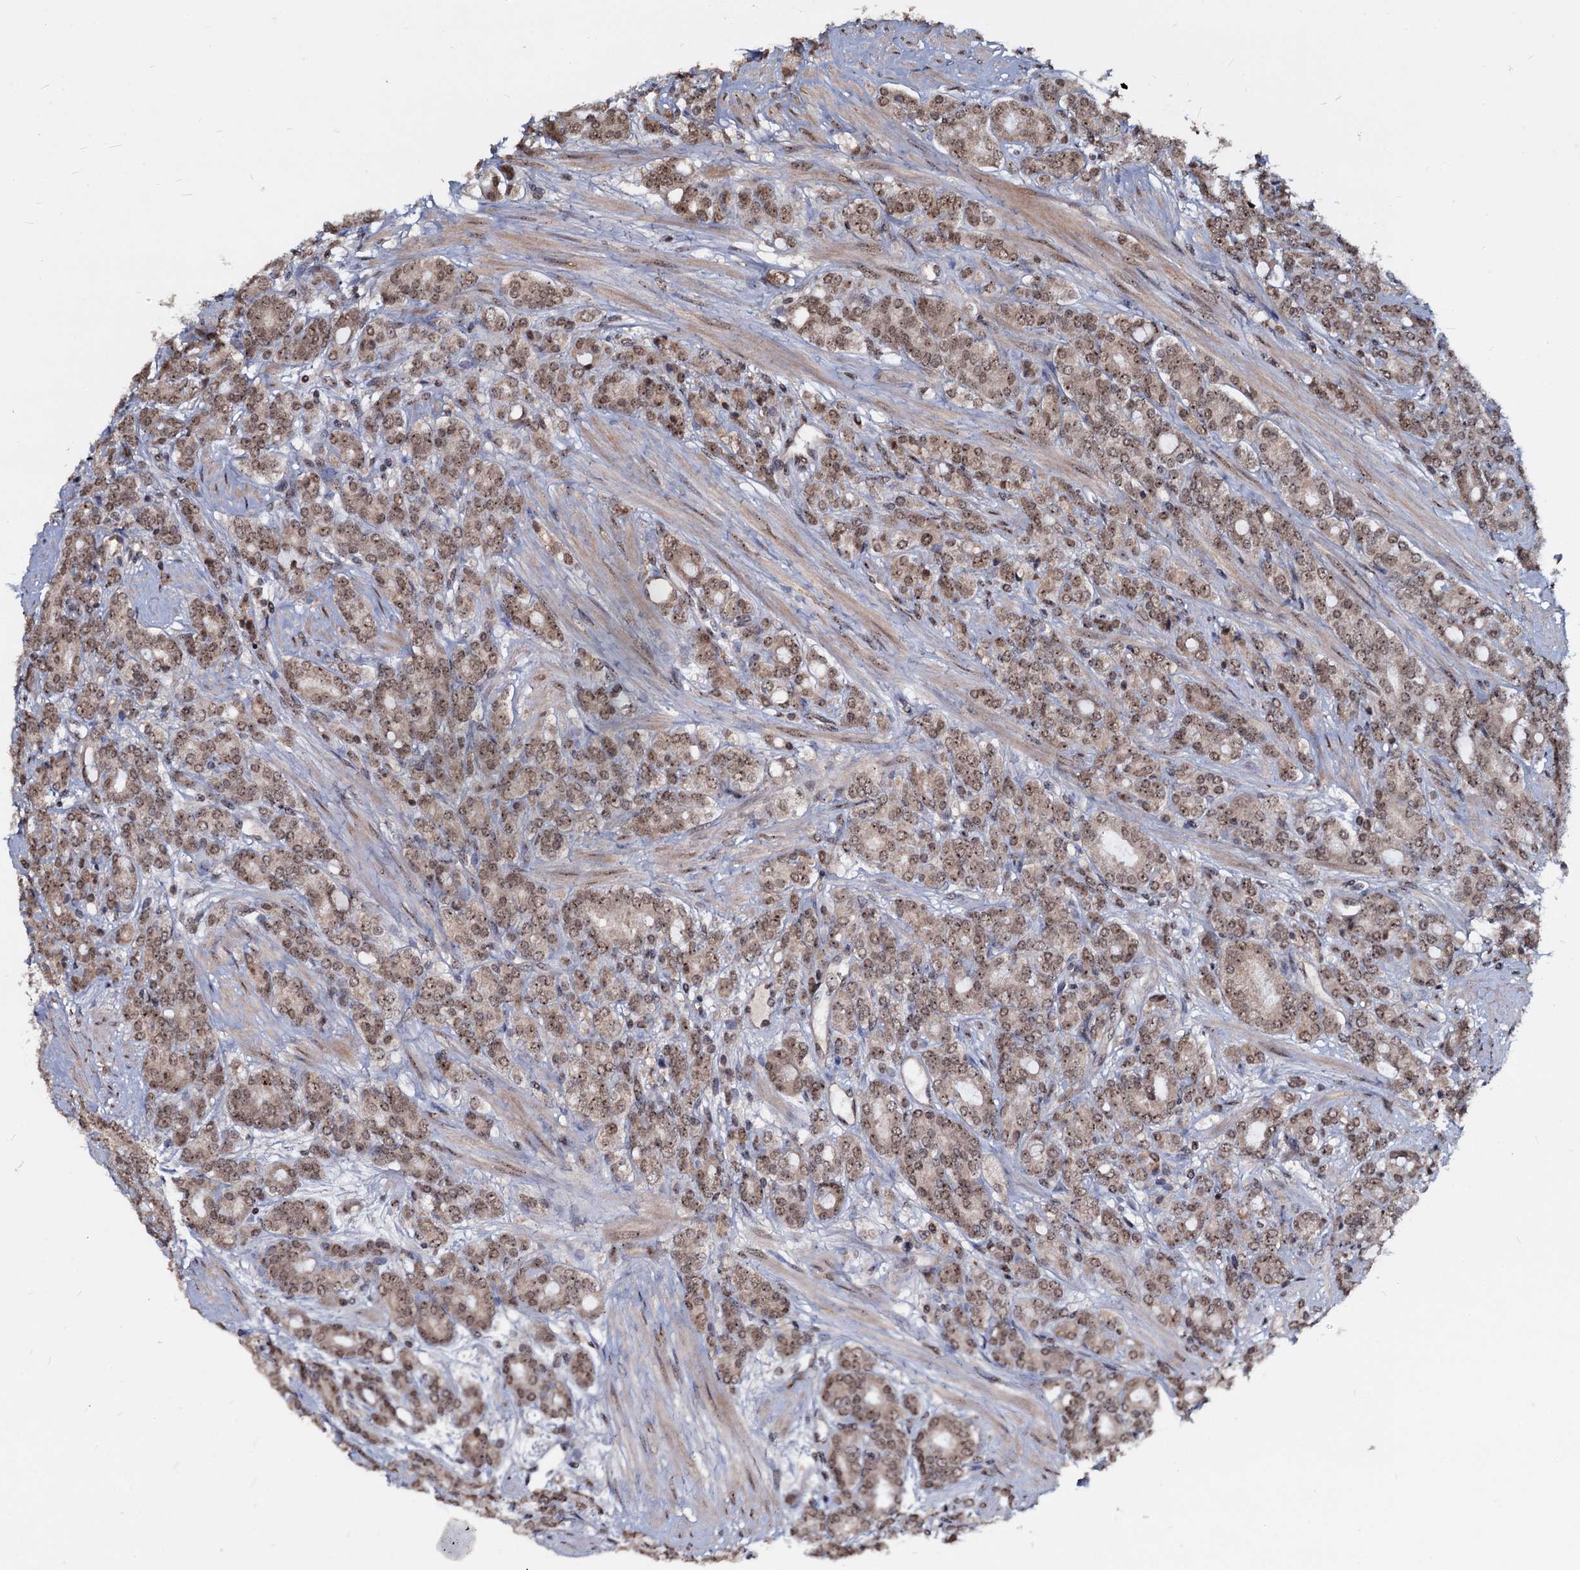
{"staining": {"intensity": "moderate", "quantity": ">75%", "location": "cytoplasmic/membranous,nuclear"}, "tissue": "prostate cancer", "cell_type": "Tumor cells", "image_type": "cancer", "snomed": [{"axis": "morphology", "description": "Adenocarcinoma, High grade"}, {"axis": "topography", "description": "Prostate"}], "caption": "Immunohistochemical staining of prostate cancer (adenocarcinoma (high-grade)) shows medium levels of moderate cytoplasmic/membranous and nuclear protein expression in about >75% of tumor cells. The staining is performed using DAB brown chromogen to label protein expression. The nuclei are counter-stained blue using hematoxylin.", "gene": "FAM216B", "patient": {"sex": "male", "age": 62}}